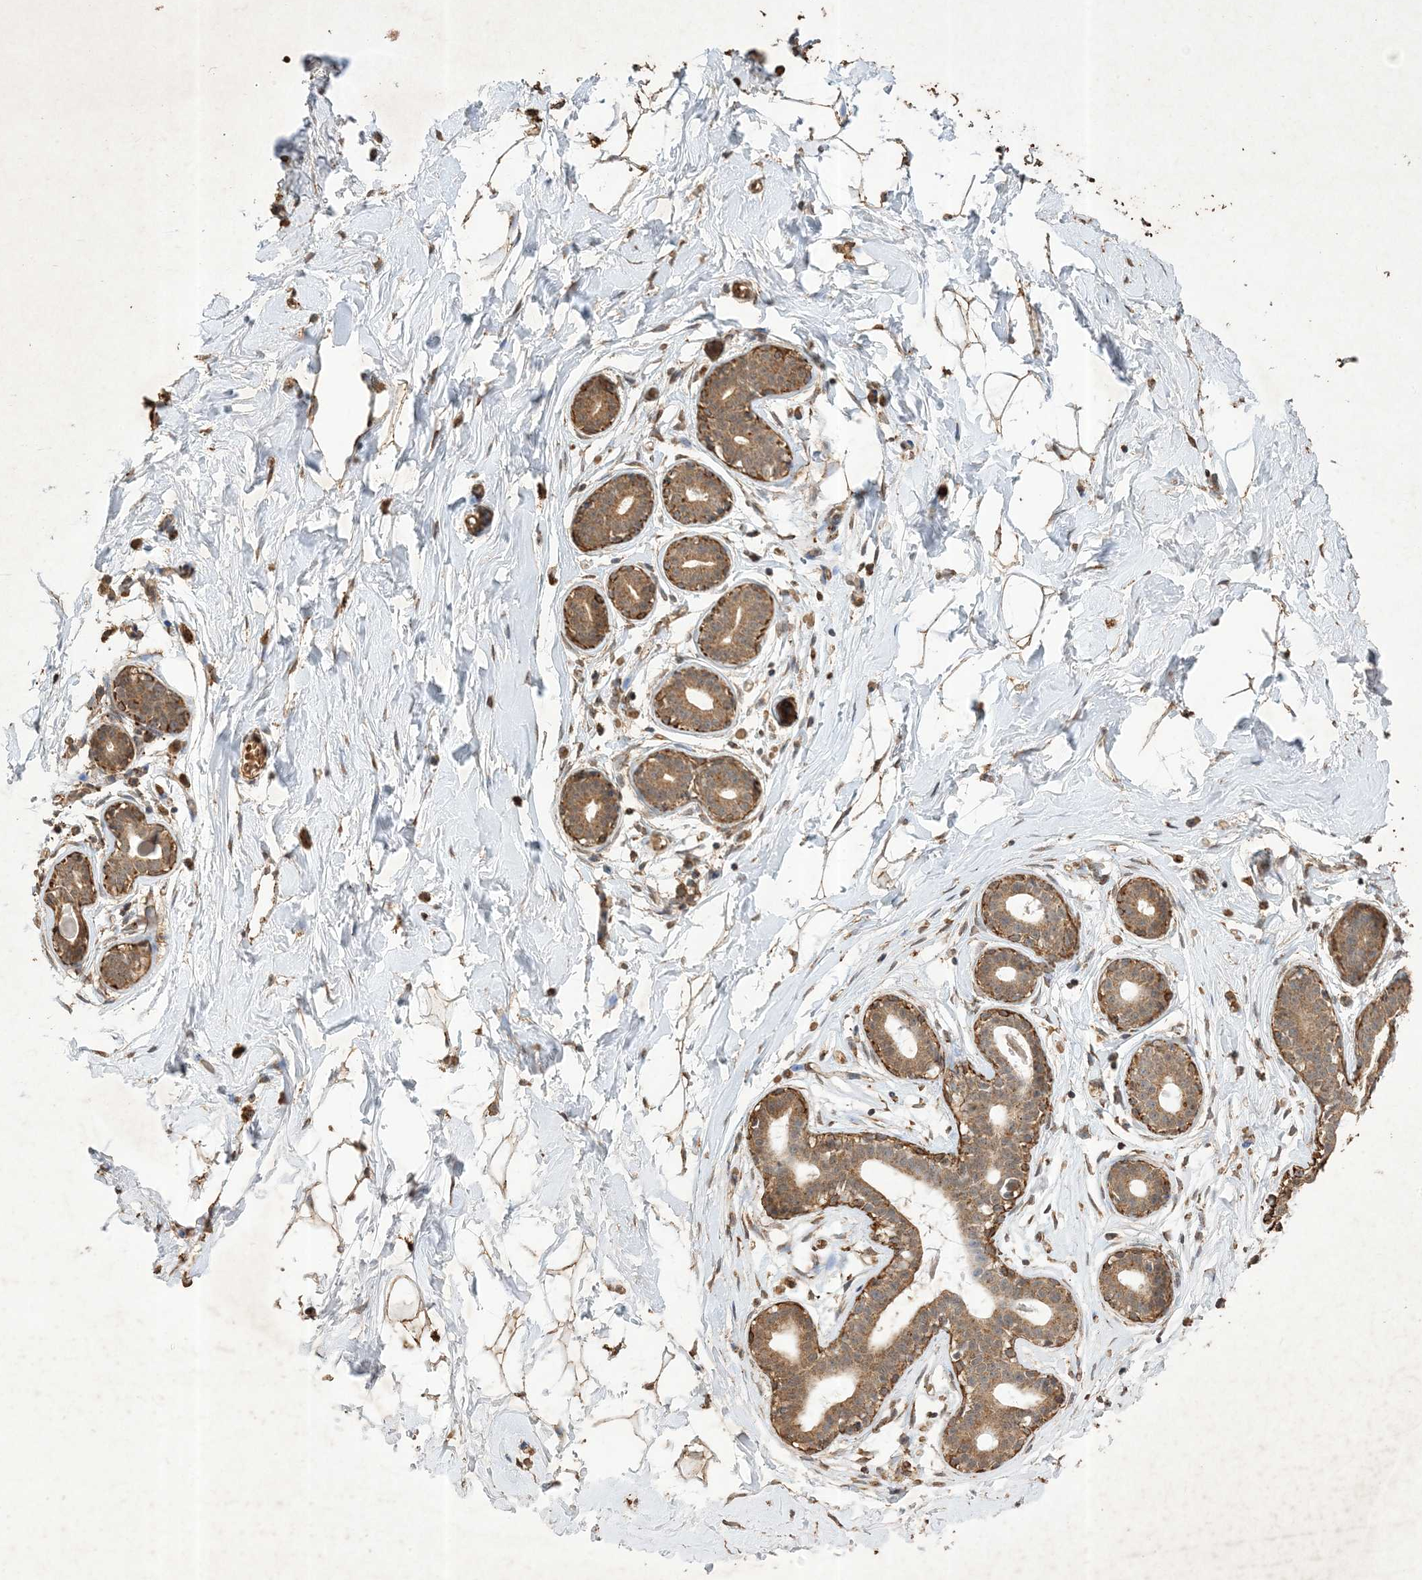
{"staining": {"intensity": "moderate", "quantity": "25%-75%", "location": "cytoplasmic/membranous"}, "tissue": "breast", "cell_type": "Adipocytes", "image_type": "normal", "snomed": [{"axis": "morphology", "description": "Normal tissue, NOS"}, {"axis": "morphology", "description": "Adenoma, NOS"}, {"axis": "topography", "description": "Breast"}], "caption": "Immunohistochemical staining of unremarkable breast shows moderate cytoplasmic/membranous protein staining in approximately 25%-75% of adipocytes.", "gene": "HPS4", "patient": {"sex": "female", "age": 23}}